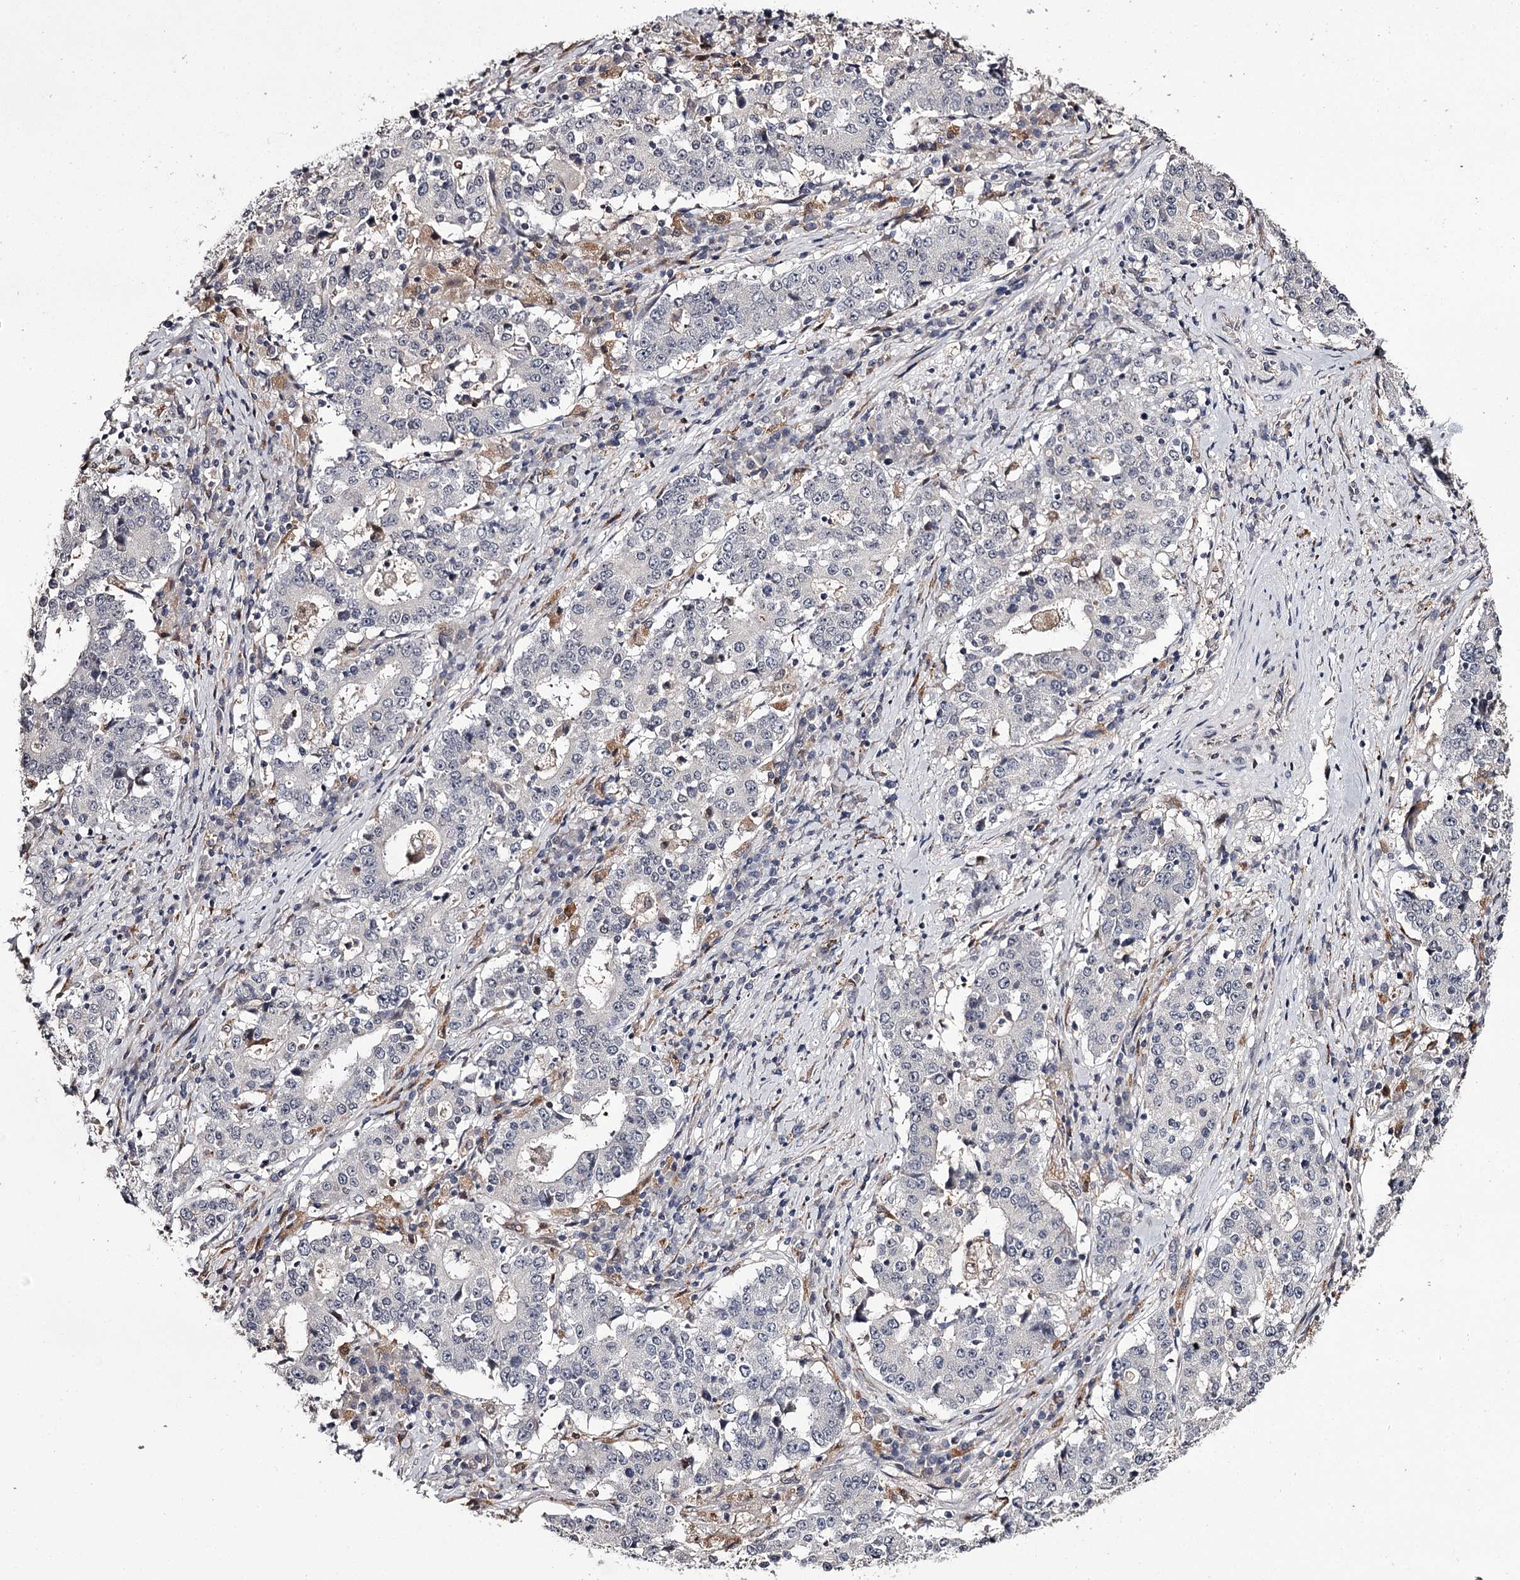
{"staining": {"intensity": "negative", "quantity": "none", "location": "none"}, "tissue": "stomach cancer", "cell_type": "Tumor cells", "image_type": "cancer", "snomed": [{"axis": "morphology", "description": "Adenocarcinoma, NOS"}, {"axis": "topography", "description": "Stomach"}], "caption": "The photomicrograph displays no staining of tumor cells in stomach cancer (adenocarcinoma).", "gene": "SLC32A1", "patient": {"sex": "male", "age": 59}}